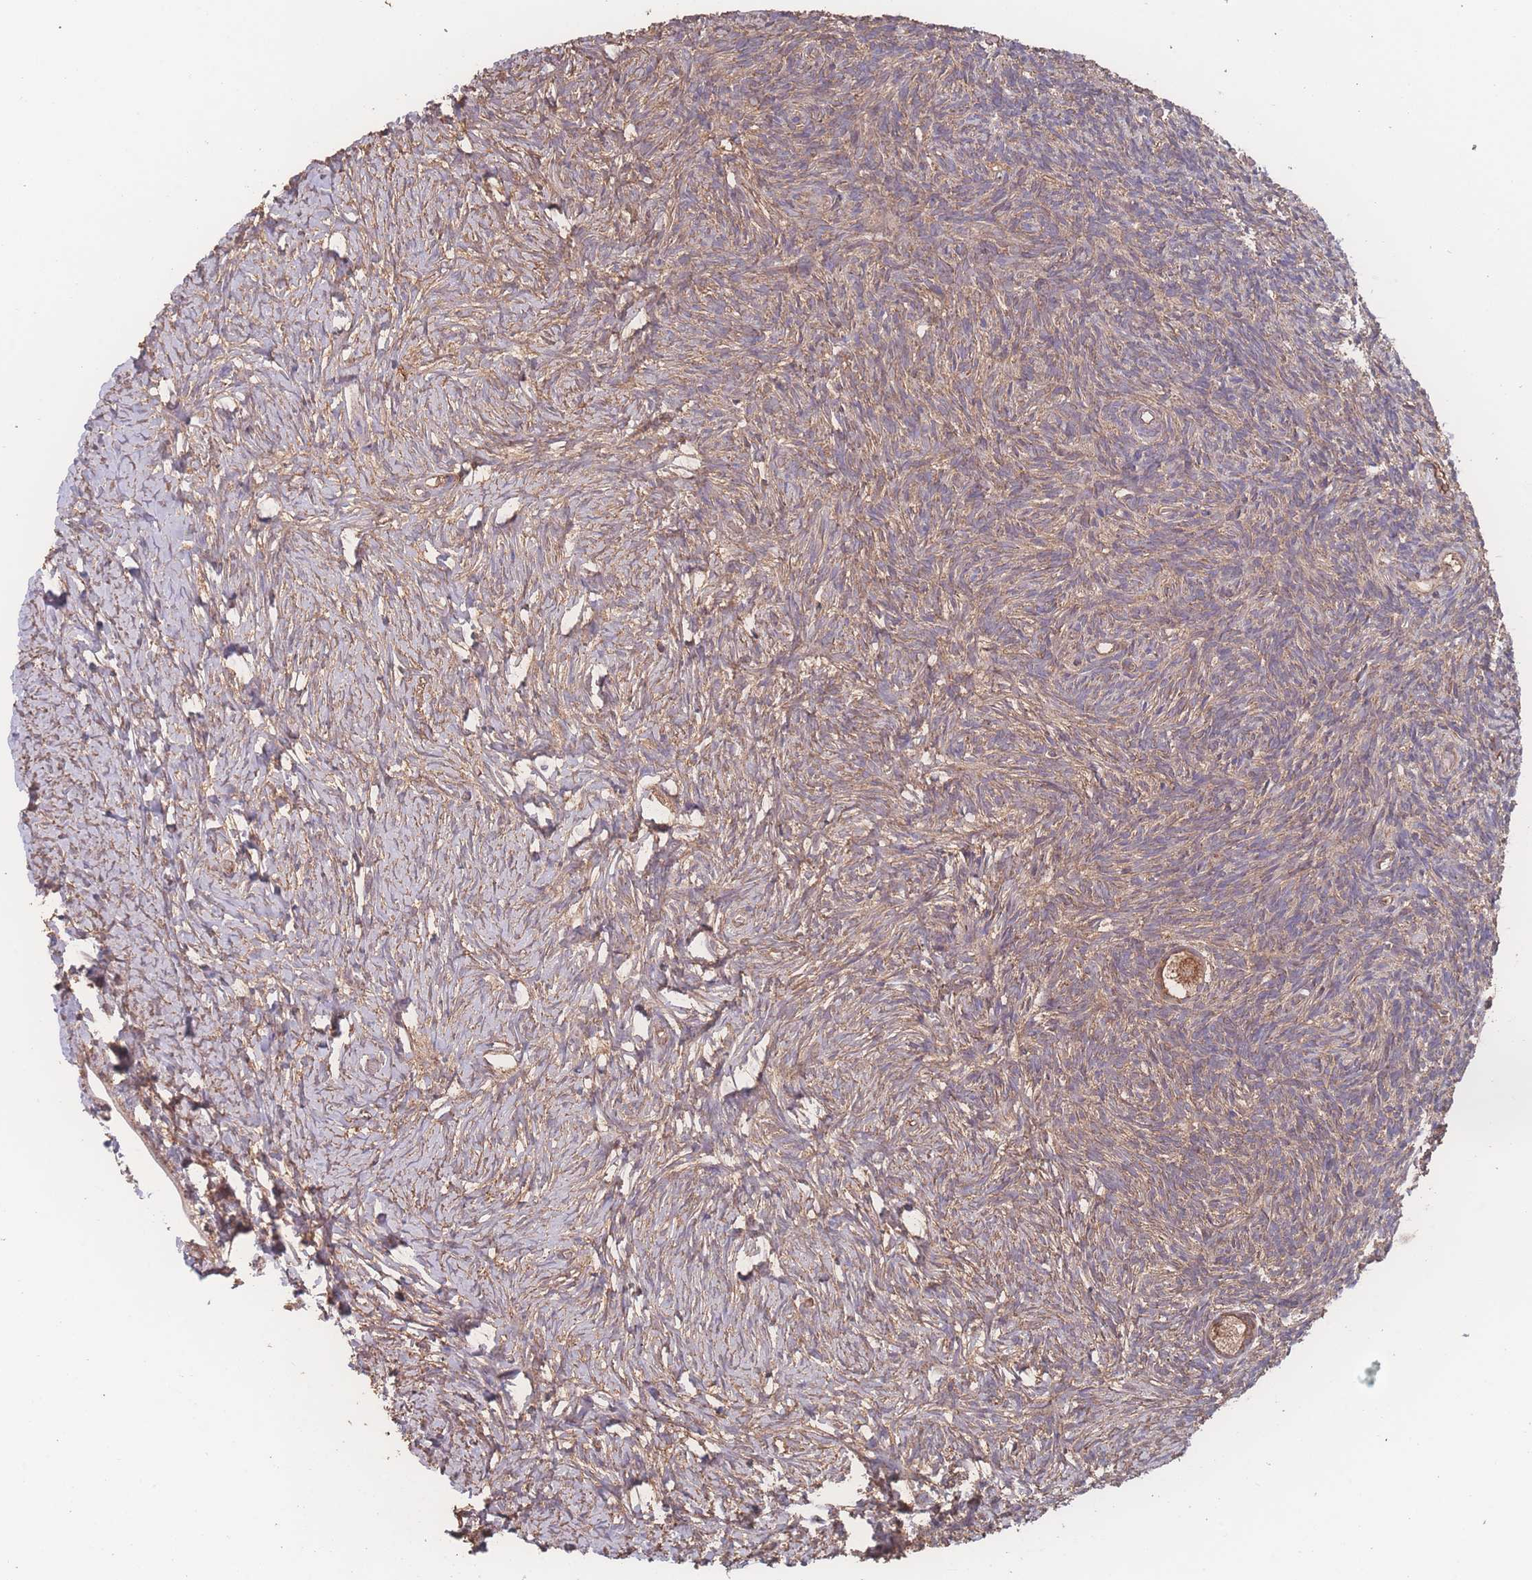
{"staining": {"intensity": "moderate", "quantity": ">75%", "location": "cytoplasmic/membranous"}, "tissue": "ovary", "cell_type": "Follicle cells", "image_type": "normal", "snomed": [{"axis": "morphology", "description": "Normal tissue, NOS"}, {"axis": "topography", "description": "Ovary"}], "caption": "DAB (3,3'-diaminobenzidine) immunohistochemical staining of unremarkable human ovary displays moderate cytoplasmic/membranous protein staining in approximately >75% of follicle cells. The protein is stained brown, and the nuclei are stained in blue (DAB IHC with brightfield microscopy, high magnification).", "gene": "ATXN10", "patient": {"sex": "female", "age": 39}}